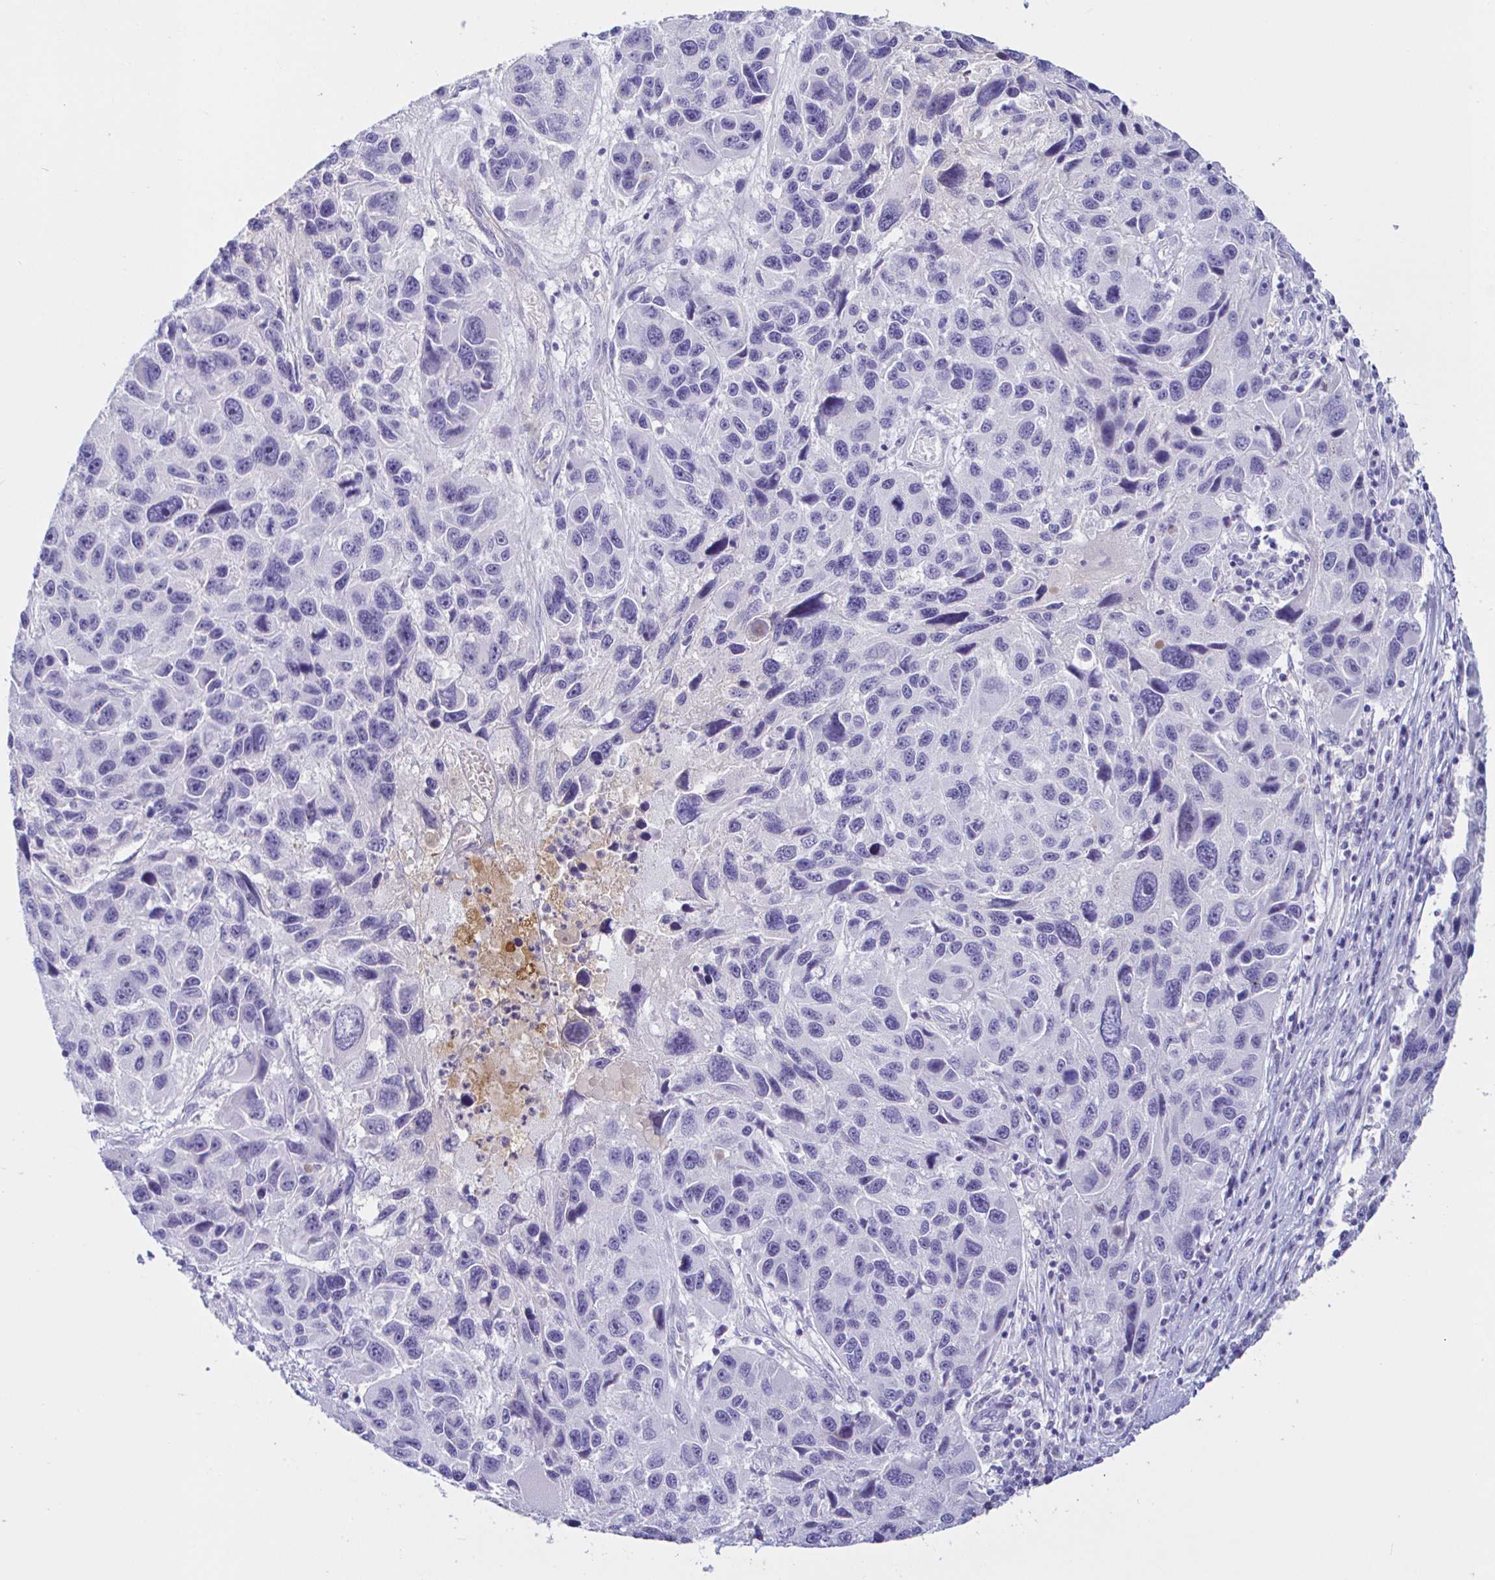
{"staining": {"intensity": "negative", "quantity": "none", "location": "none"}, "tissue": "melanoma", "cell_type": "Tumor cells", "image_type": "cancer", "snomed": [{"axis": "morphology", "description": "Malignant melanoma, NOS"}, {"axis": "topography", "description": "Skin"}], "caption": "Malignant melanoma was stained to show a protein in brown. There is no significant staining in tumor cells.", "gene": "SAA4", "patient": {"sex": "male", "age": 53}}